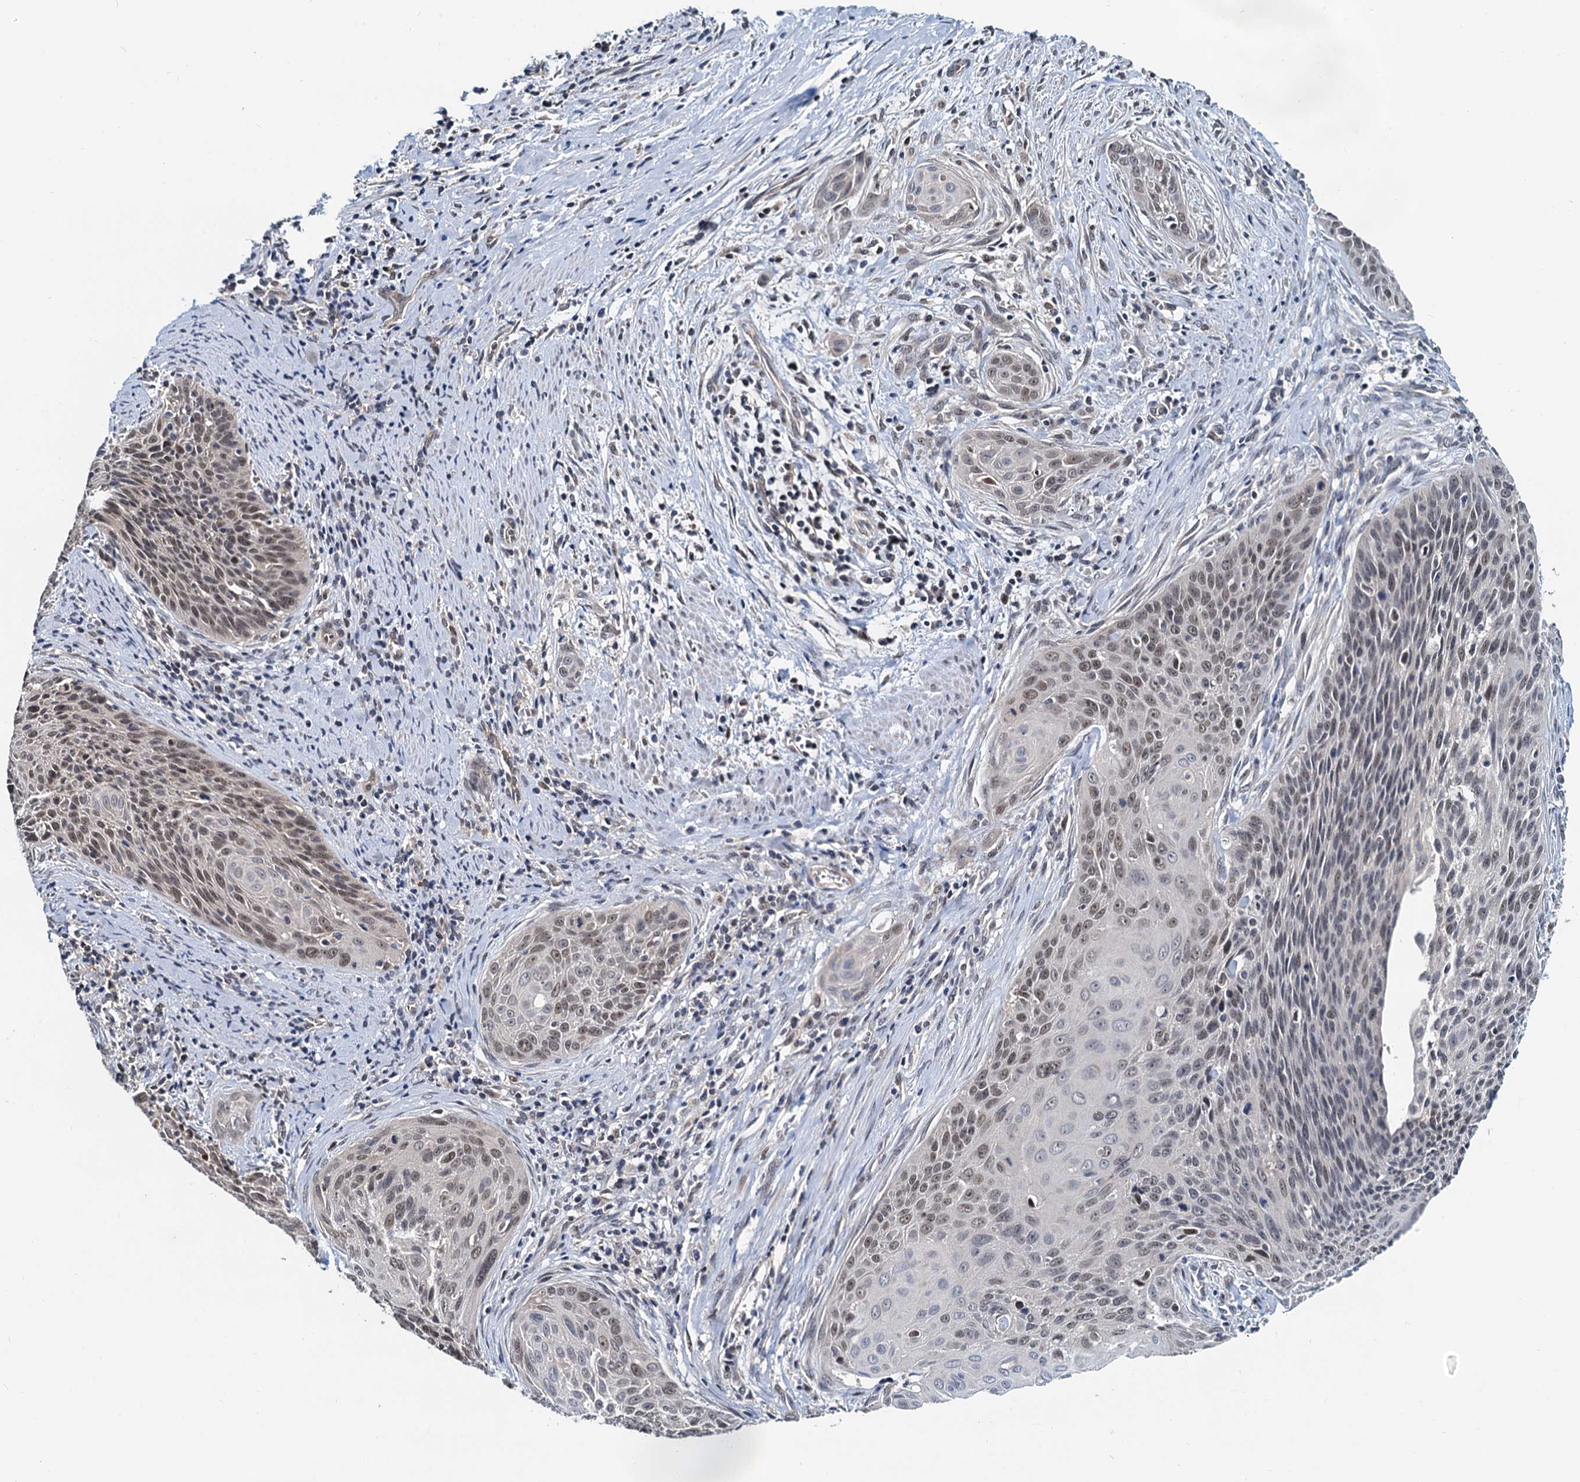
{"staining": {"intensity": "weak", "quantity": ">75%", "location": "nuclear"}, "tissue": "cervical cancer", "cell_type": "Tumor cells", "image_type": "cancer", "snomed": [{"axis": "morphology", "description": "Squamous cell carcinoma, NOS"}, {"axis": "topography", "description": "Cervix"}], "caption": "Approximately >75% of tumor cells in squamous cell carcinoma (cervical) display weak nuclear protein staining as visualized by brown immunohistochemical staining.", "gene": "MCMBP", "patient": {"sex": "female", "age": 55}}